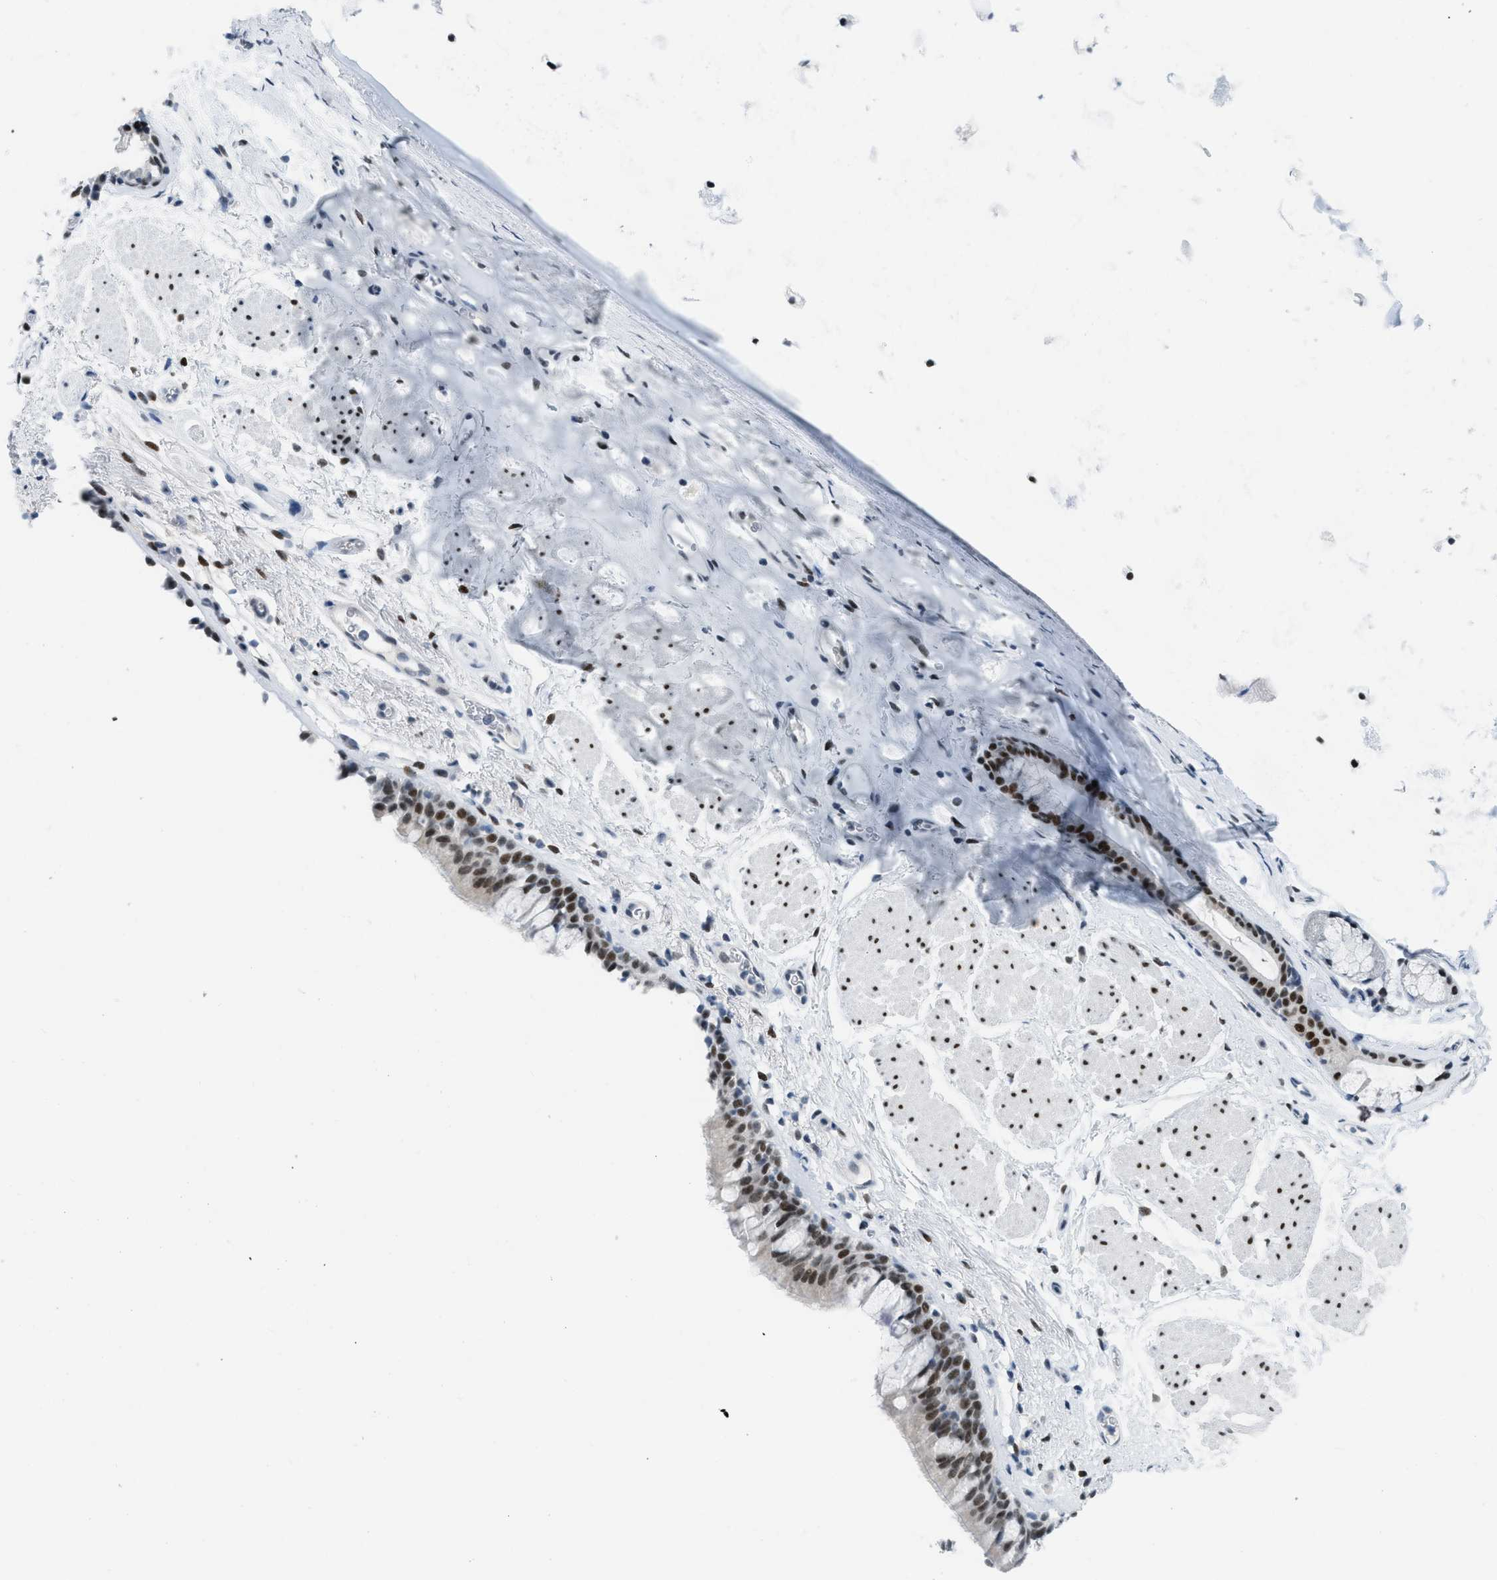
{"staining": {"intensity": "moderate", "quantity": ">75%", "location": "nuclear"}, "tissue": "bronchus", "cell_type": "Respiratory epithelial cells", "image_type": "normal", "snomed": [{"axis": "morphology", "description": "Normal tissue, NOS"}, {"axis": "topography", "description": "Cartilage tissue"}, {"axis": "topography", "description": "Bronchus"}], "caption": "Bronchus stained with DAB immunohistochemistry reveals medium levels of moderate nuclear staining in about >75% of respiratory epithelial cells. (IHC, brightfield microscopy, high magnification).", "gene": "PBX1", "patient": {"sex": "female", "age": 53}}